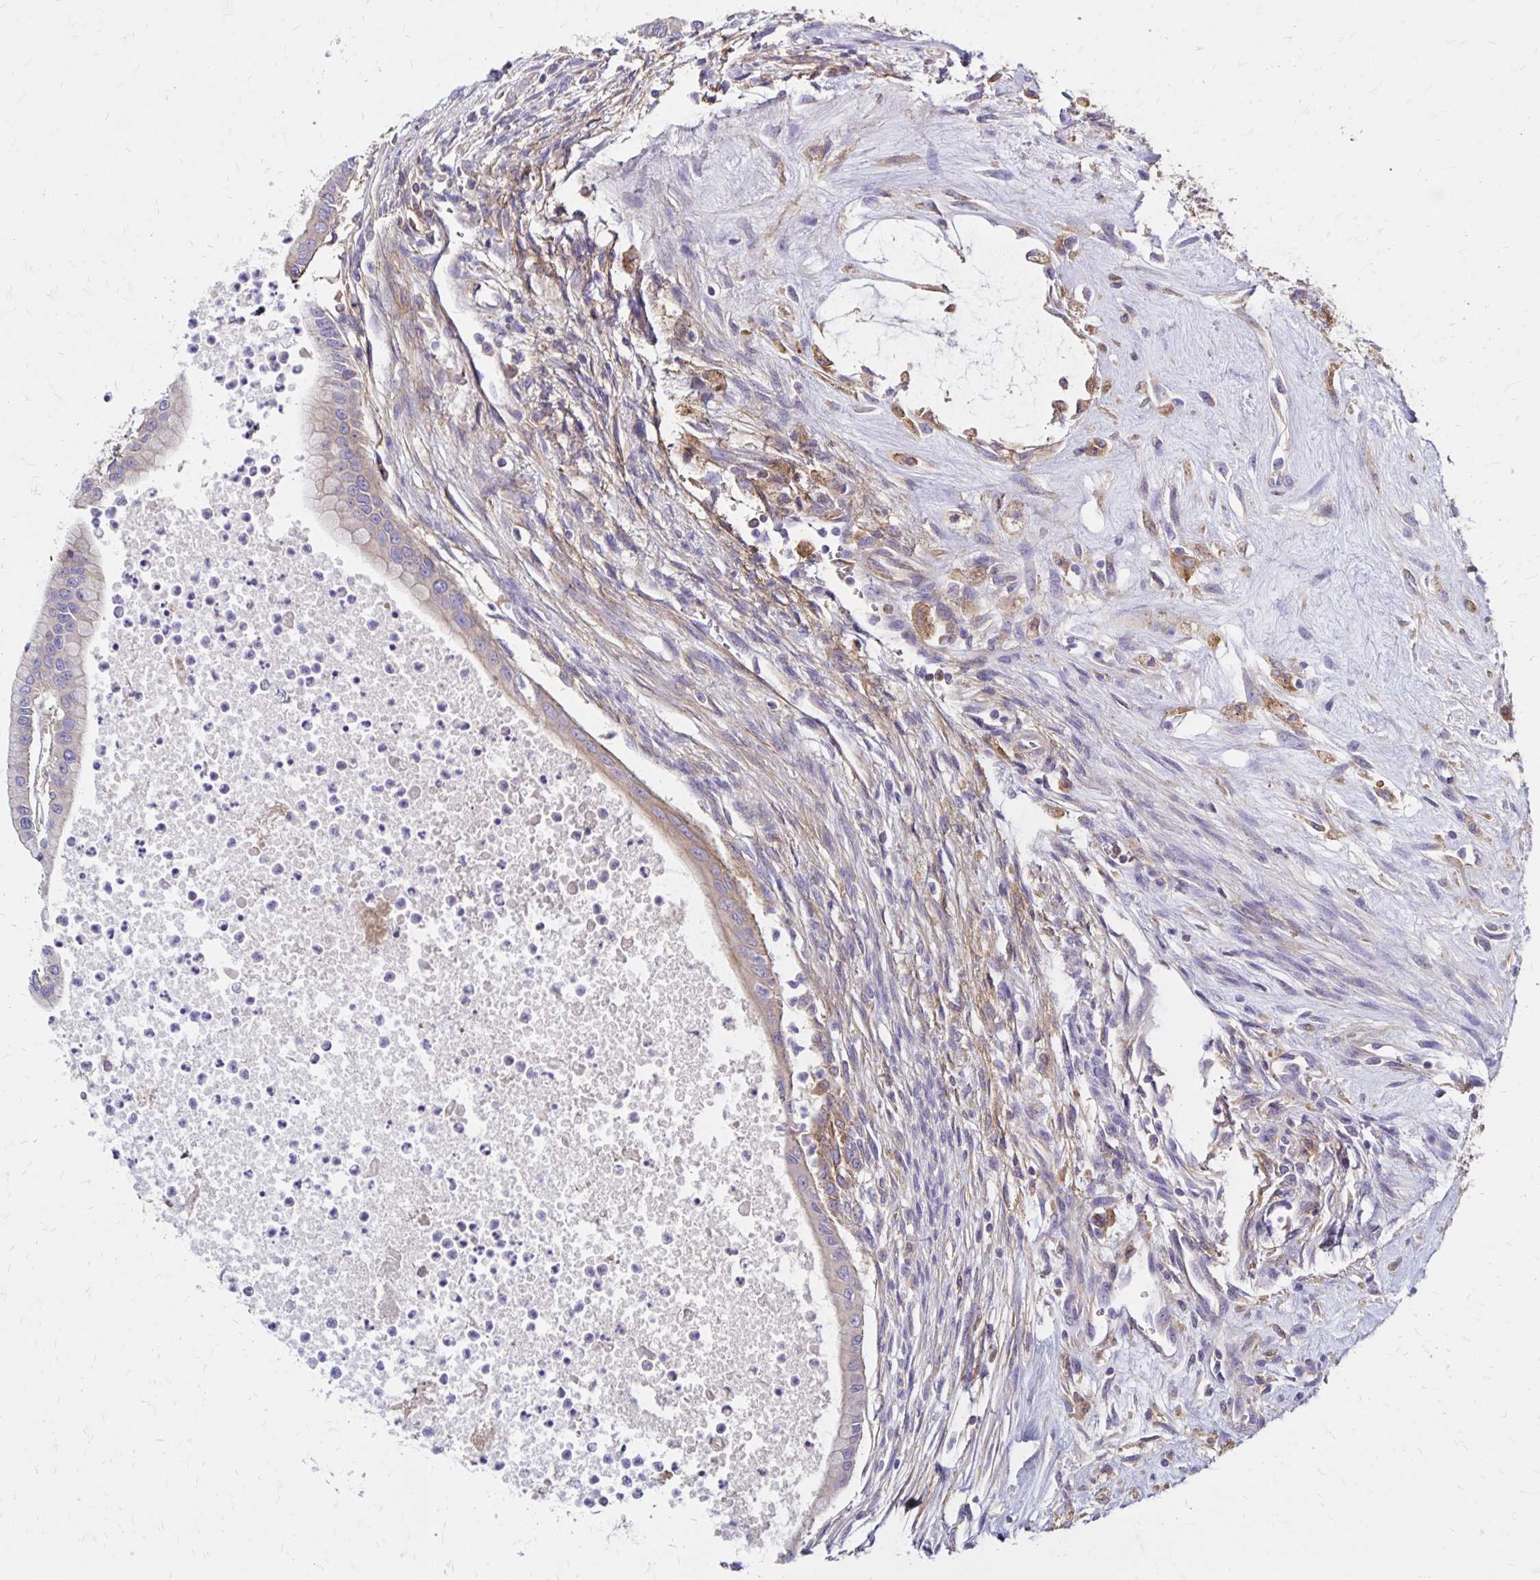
{"staining": {"intensity": "negative", "quantity": "none", "location": "none"}, "tissue": "testis cancer", "cell_type": "Tumor cells", "image_type": "cancer", "snomed": [{"axis": "morphology", "description": "Carcinoma, Embryonal, NOS"}, {"axis": "topography", "description": "Testis"}], "caption": "Image shows no significant protein staining in tumor cells of embryonal carcinoma (testis).", "gene": "TNS3", "patient": {"sex": "male", "age": 37}}